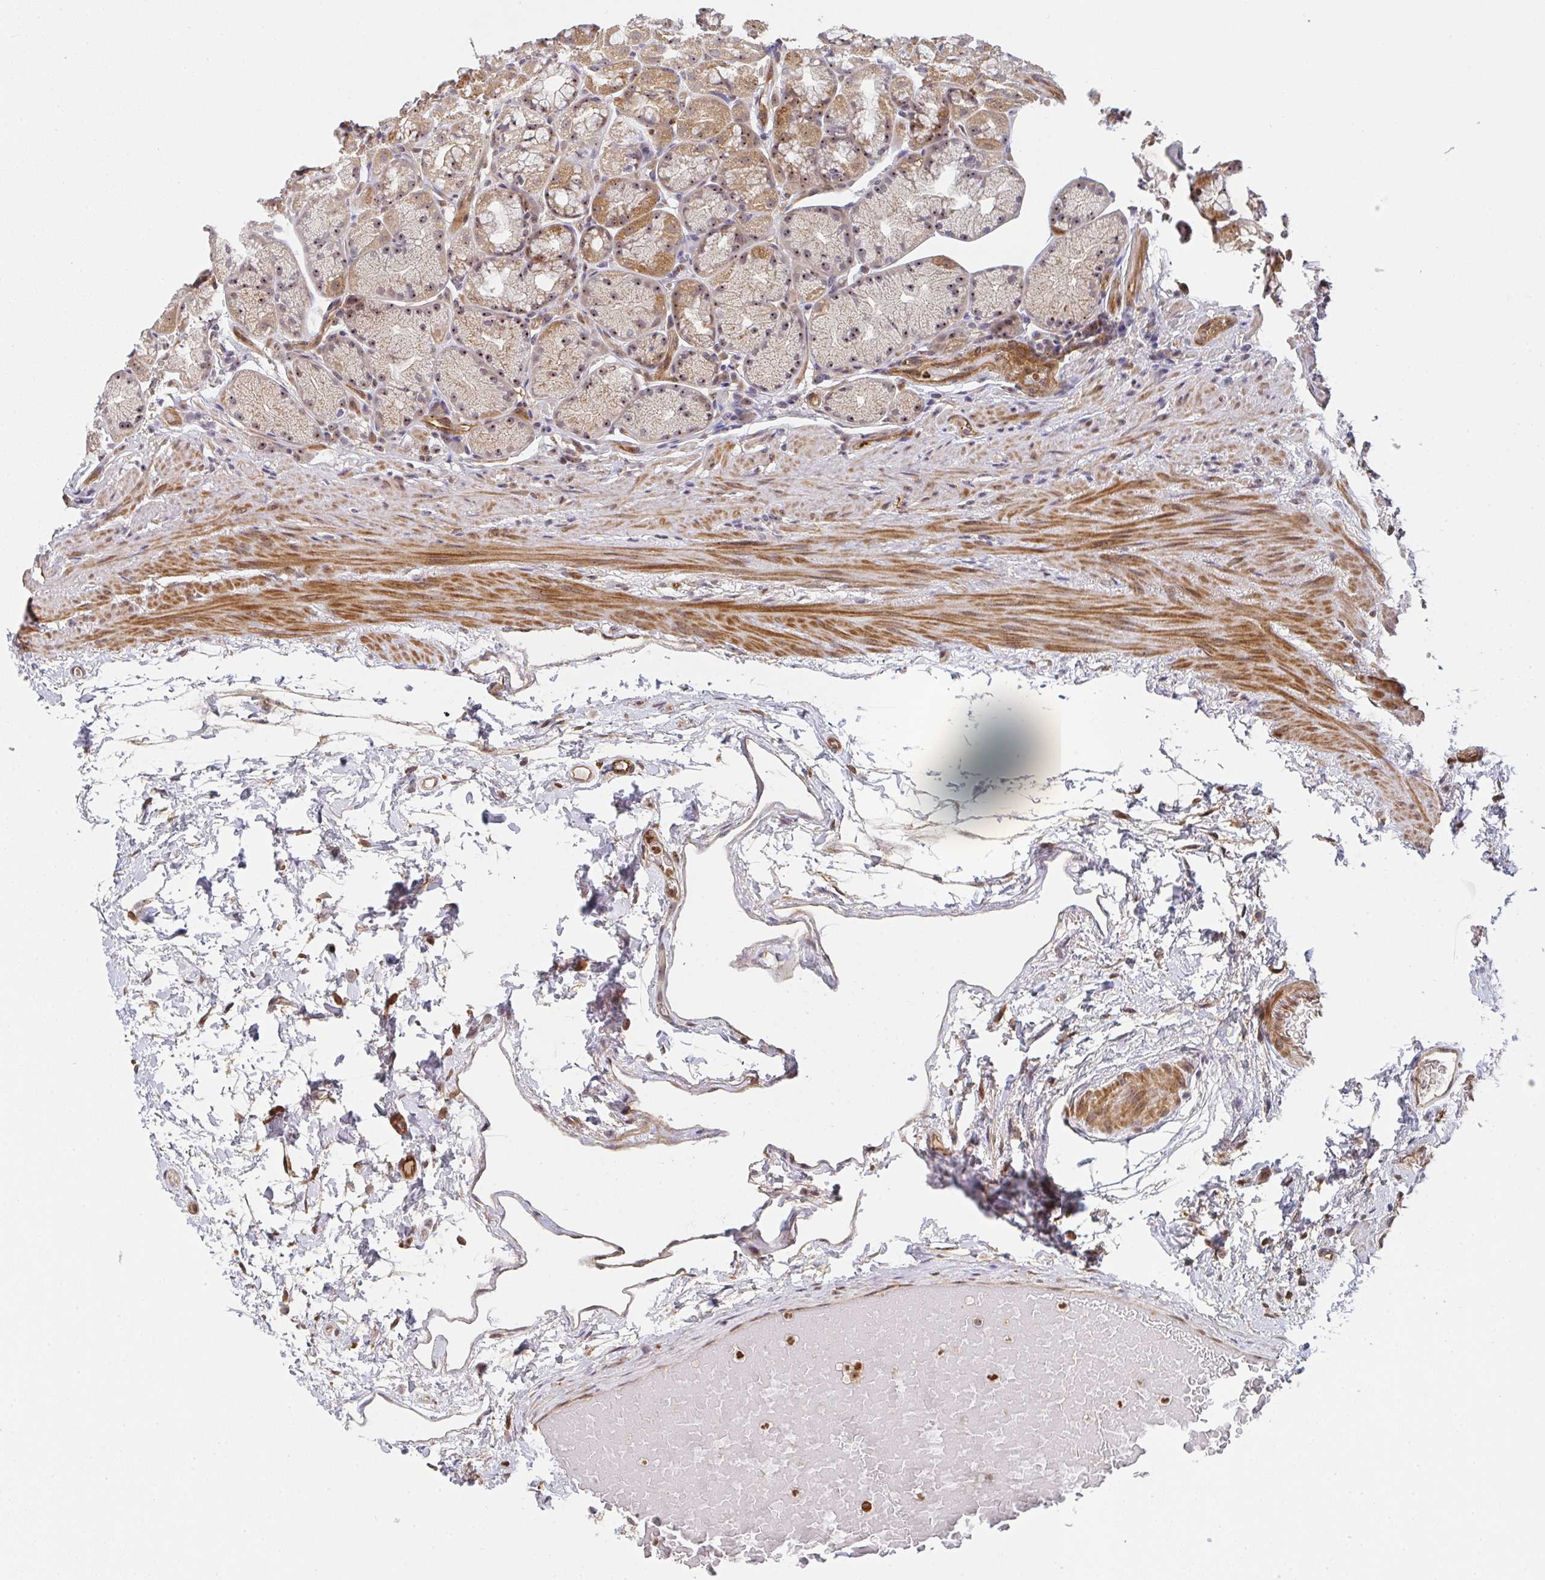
{"staining": {"intensity": "moderate", "quantity": ">75%", "location": "cytoplasmic/membranous,nuclear"}, "tissue": "stomach", "cell_type": "Glandular cells", "image_type": "normal", "snomed": [{"axis": "morphology", "description": "Normal tissue, NOS"}, {"axis": "topography", "description": "Stomach, lower"}], "caption": "Moderate cytoplasmic/membranous,nuclear expression for a protein is appreciated in about >75% of glandular cells of benign stomach using immunohistochemistry (IHC).", "gene": "SIMC1", "patient": {"sex": "male", "age": 67}}